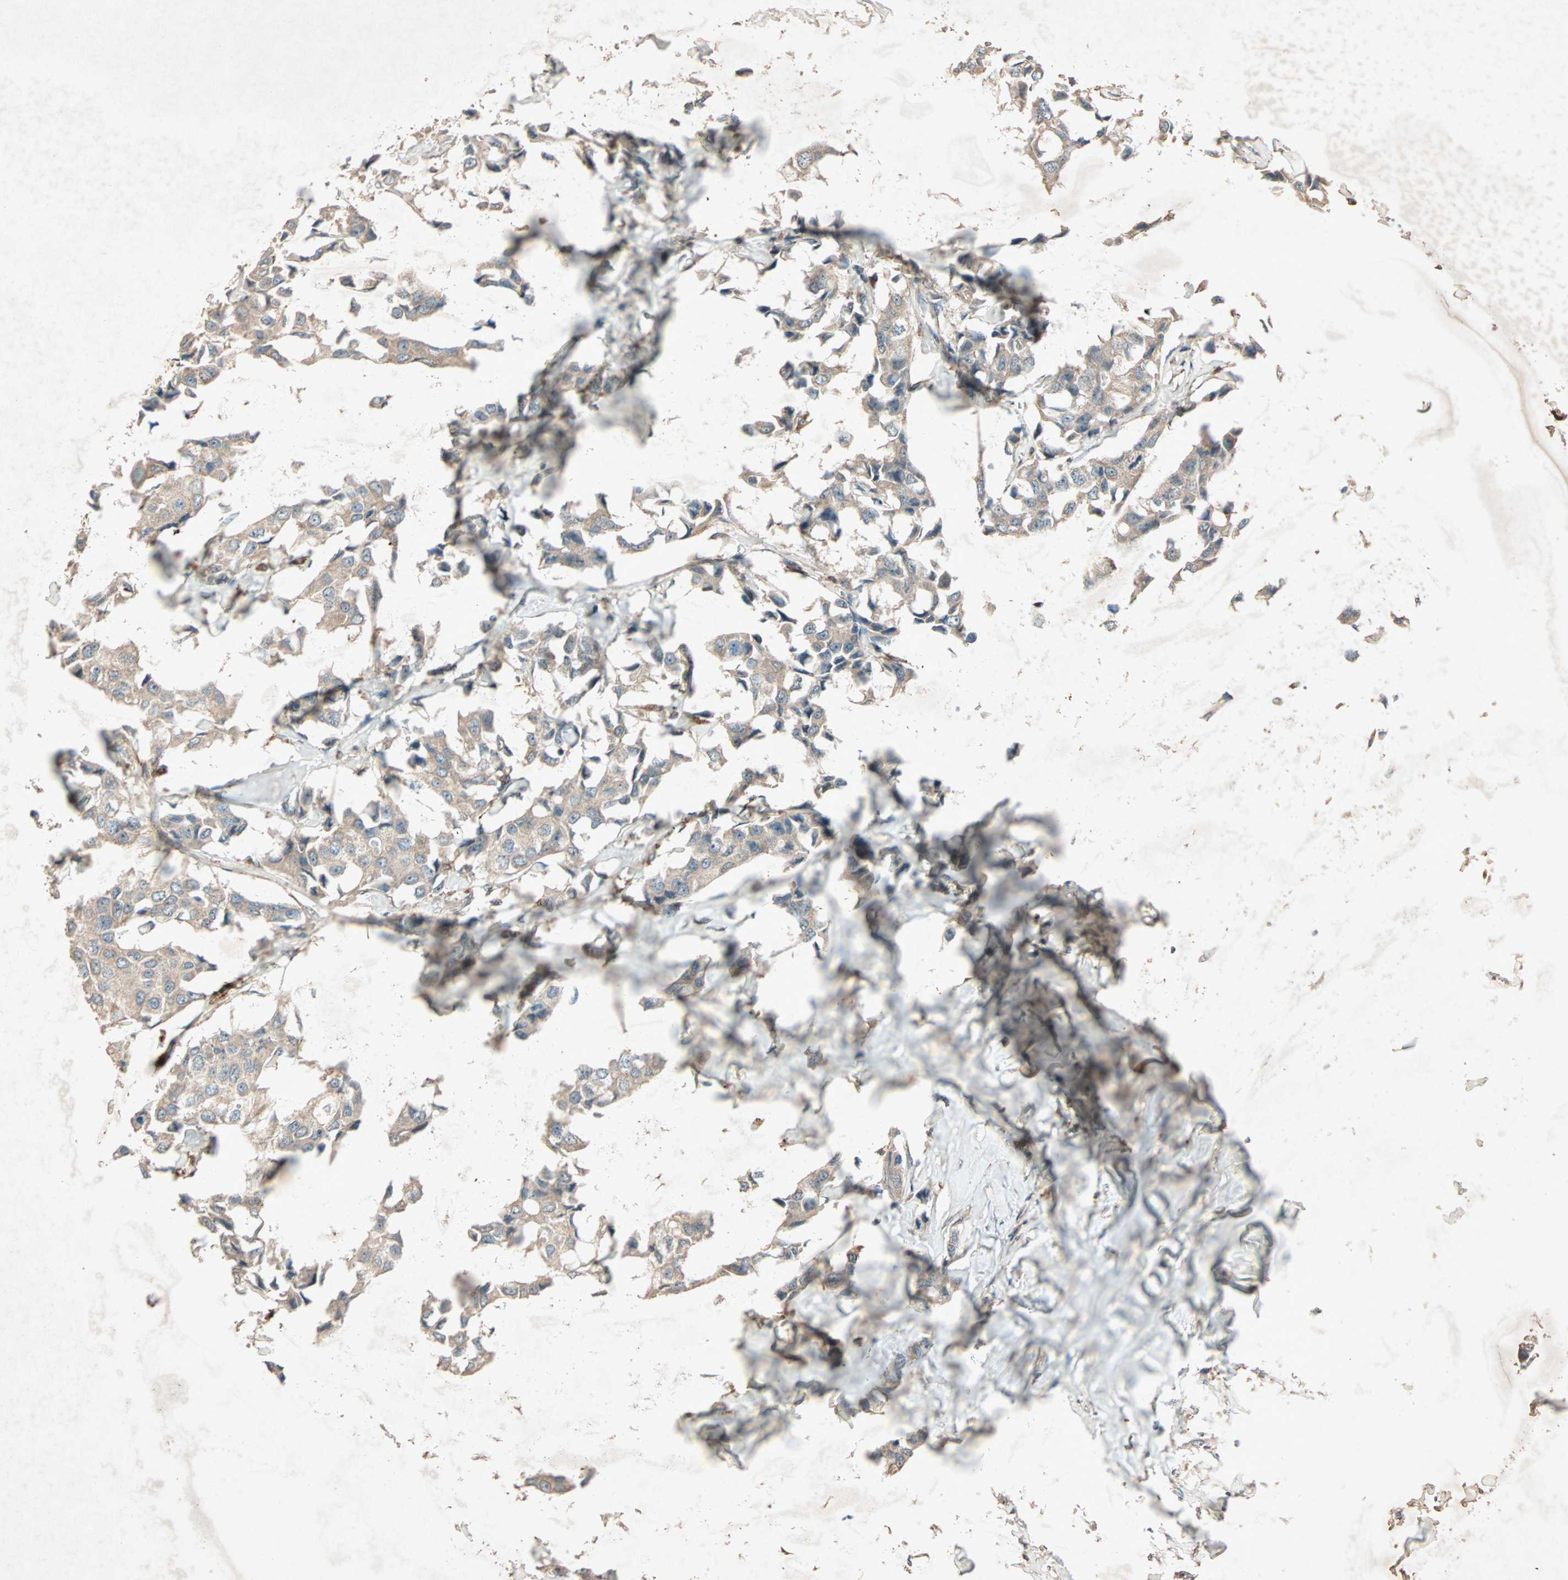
{"staining": {"intensity": "weak", "quantity": "25%-75%", "location": "cytoplasmic/membranous"}, "tissue": "breast cancer", "cell_type": "Tumor cells", "image_type": "cancer", "snomed": [{"axis": "morphology", "description": "Duct carcinoma"}, {"axis": "topography", "description": "Breast"}], "caption": "A low amount of weak cytoplasmic/membranous staining is present in approximately 25%-75% of tumor cells in invasive ductal carcinoma (breast) tissue. The staining was performed using DAB (3,3'-diaminobenzidine), with brown indicating positive protein expression. Nuclei are stained blue with hematoxylin.", "gene": "SDSL", "patient": {"sex": "female", "age": 80}}